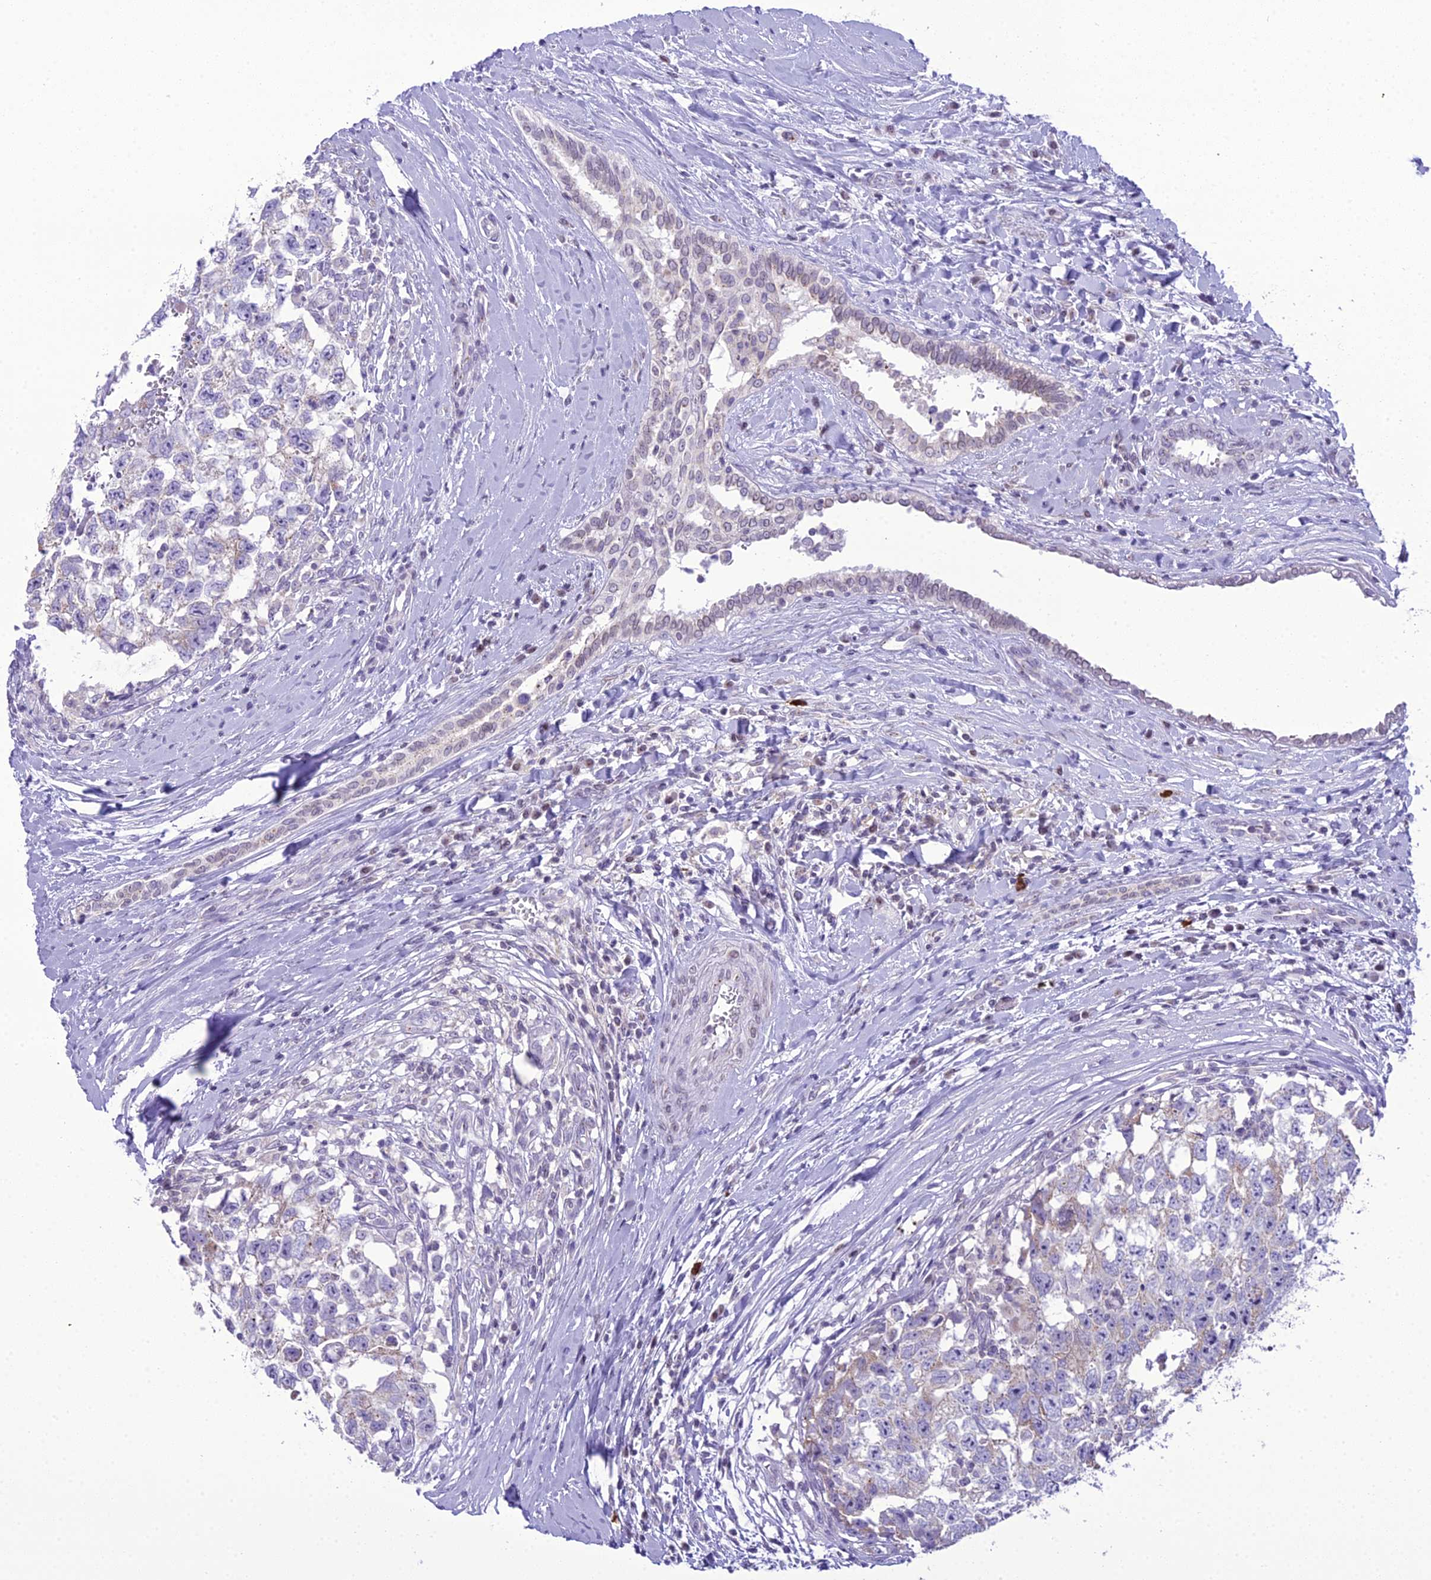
{"staining": {"intensity": "negative", "quantity": "none", "location": "none"}, "tissue": "testis cancer", "cell_type": "Tumor cells", "image_type": "cancer", "snomed": [{"axis": "morphology", "description": "Seminoma, NOS"}, {"axis": "morphology", "description": "Carcinoma, Embryonal, NOS"}, {"axis": "topography", "description": "Testis"}], "caption": "A micrograph of human seminoma (testis) is negative for staining in tumor cells. (Stains: DAB IHC with hematoxylin counter stain, Microscopy: brightfield microscopy at high magnification).", "gene": "B9D2", "patient": {"sex": "male", "age": 29}}